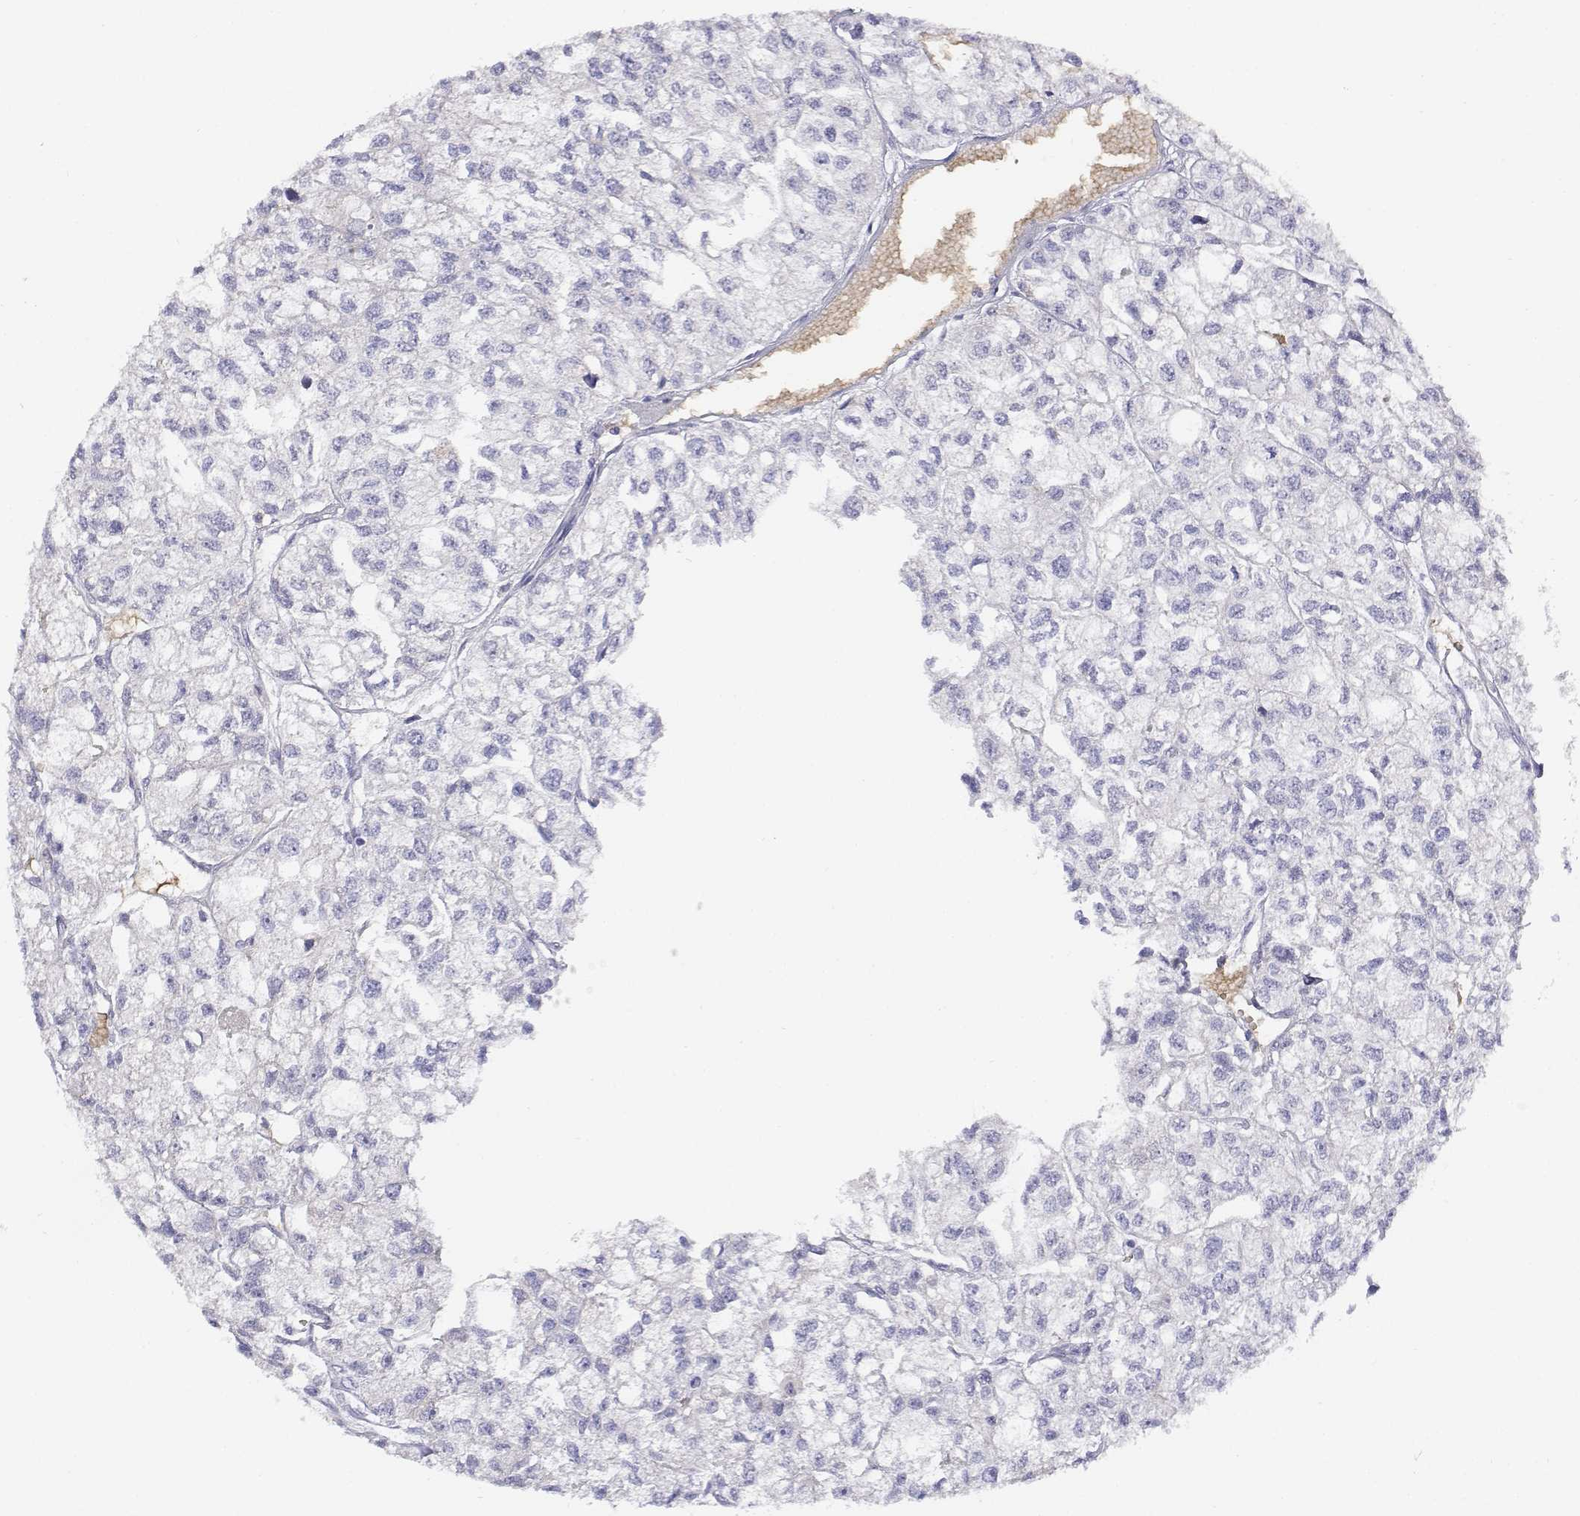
{"staining": {"intensity": "negative", "quantity": "none", "location": "none"}, "tissue": "renal cancer", "cell_type": "Tumor cells", "image_type": "cancer", "snomed": [{"axis": "morphology", "description": "Adenocarcinoma, NOS"}, {"axis": "topography", "description": "Kidney"}], "caption": "High magnification brightfield microscopy of adenocarcinoma (renal) stained with DAB (brown) and counterstained with hematoxylin (blue): tumor cells show no significant staining. (DAB immunohistochemistry visualized using brightfield microscopy, high magnification).", "gene": "CADM1", "patient": {"sex": "male", "age": 56}}